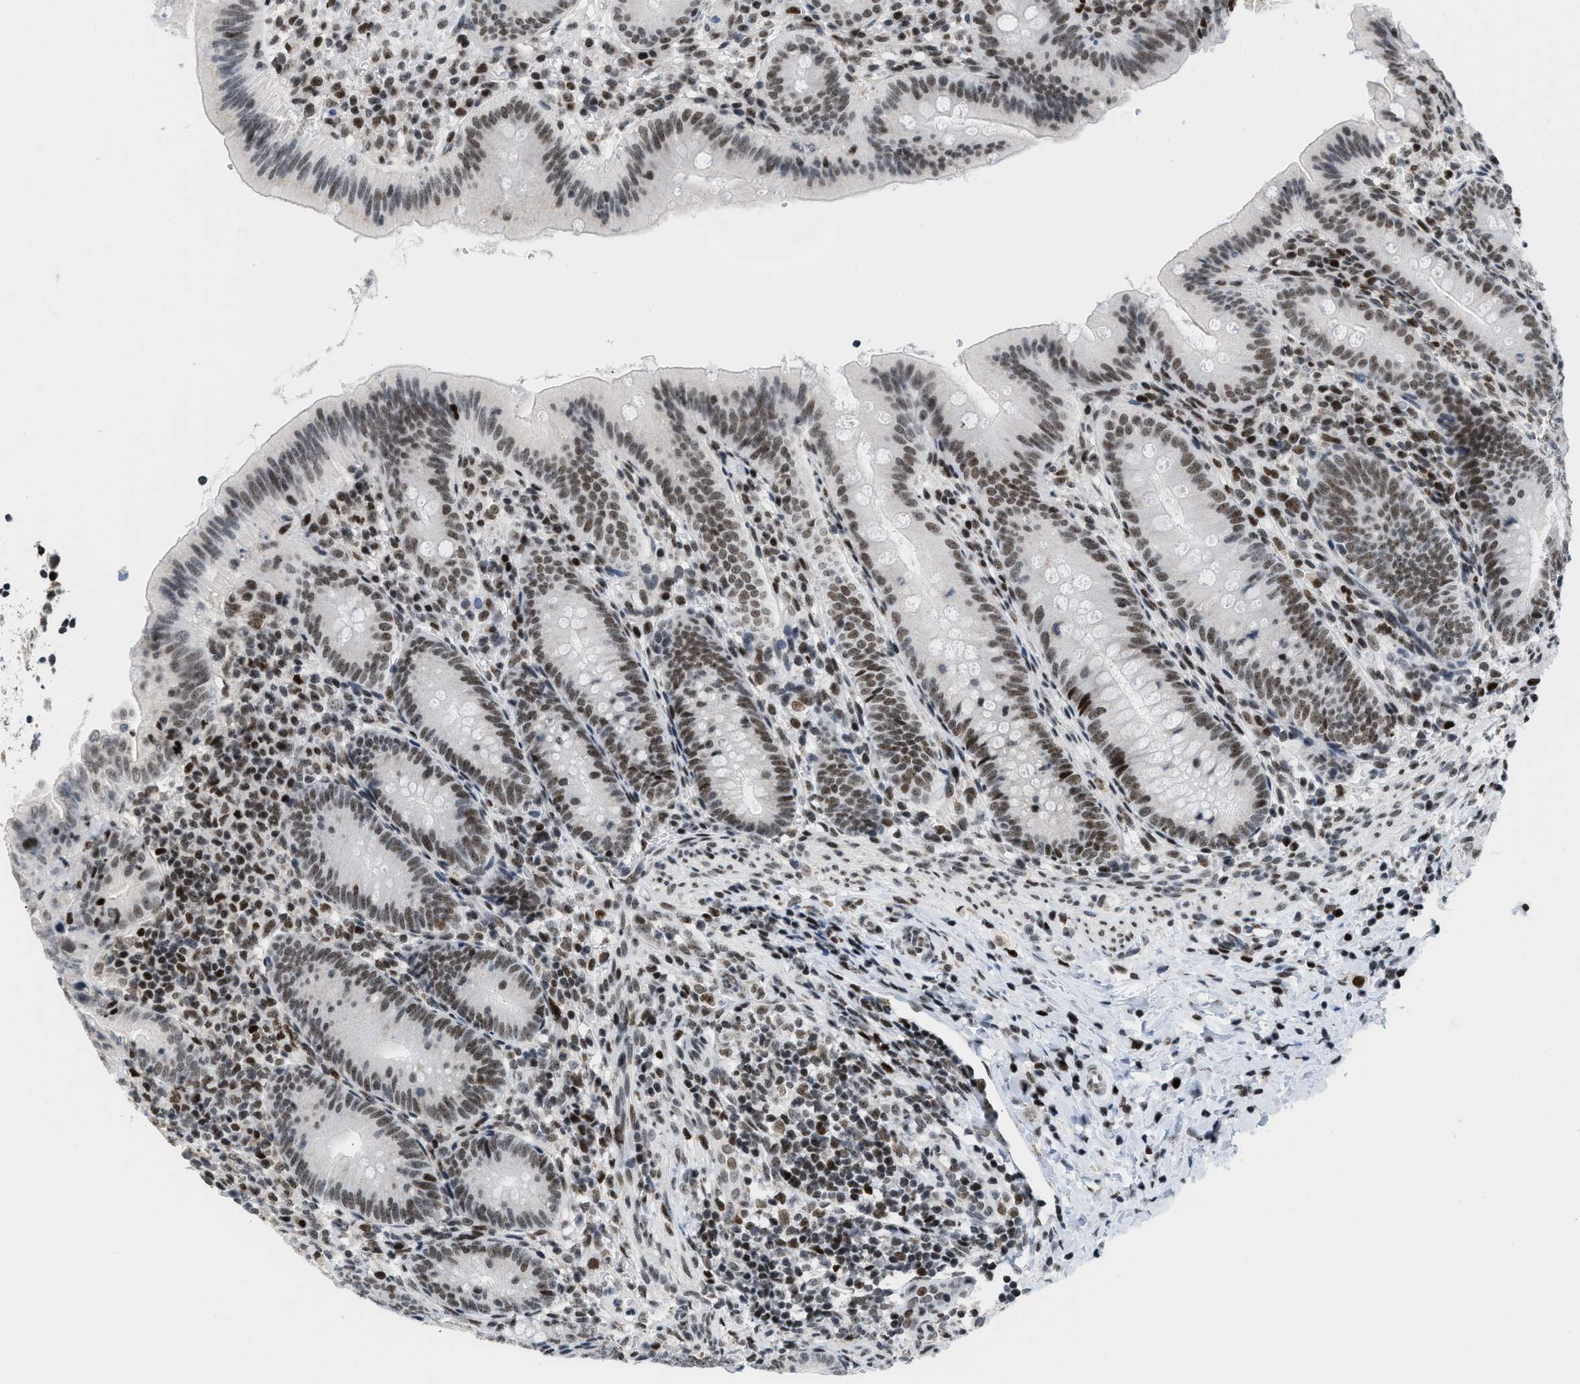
{"staining": {"intensity": "moderate", "quantity": ">75%", "location": "nuclear"}, "tissue": "appendix", "cell_type": "Glandular cells", "image_type": "normal", "snomed": [{"axis": "morphology", "description": "Normal tissue, NOS"}, {"axis": "topography", "description": "Appendix"}], "caption": "Immunohistochemistry (DAB) staining of unremarkable appendix shows moderate nuclear protein expression in about >75% of glandular cells.", "gene": "TERF2IP", "patient": {"sex": "male", "age": 1}}